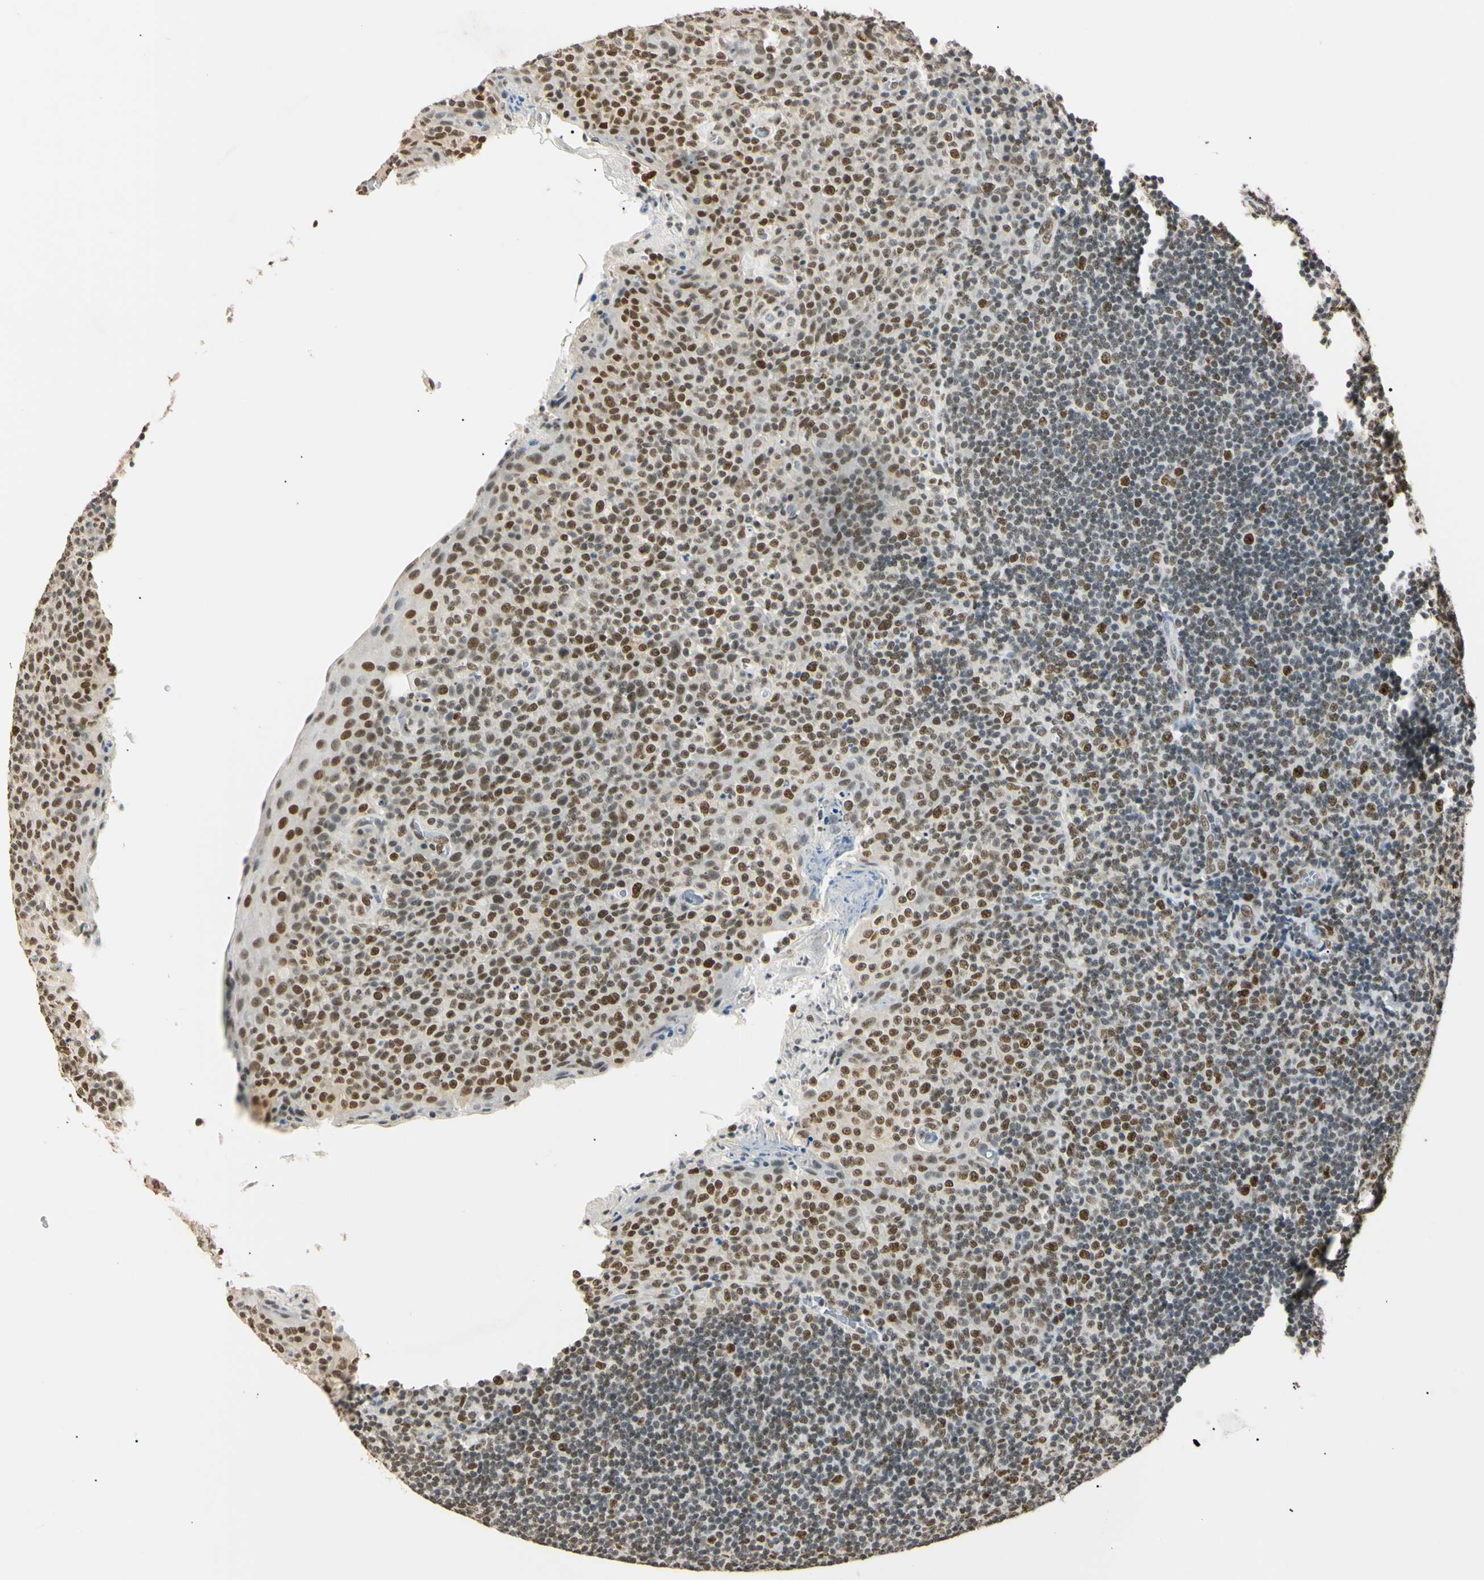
{"staining": {"intensity": "strong", "quantity": ">75%", "location": "nuclear"}, "tissue": "tonsil", "cell_type": "Germinal center cells", "image_type": "normal", "snomed": [{"axis": "morphology", "description": "Normal tissue, NOS"}, {"axis": "topography", "description": "Tonsil"}], "caption": "High-power microscopy captured an IHC photomicrograph of normal tonsil, revealing strong nuclear expression in approximately >75% of germinal center cells.", "gene": "SMARCA5", "patient": {"sex": "male", "age": 17}}